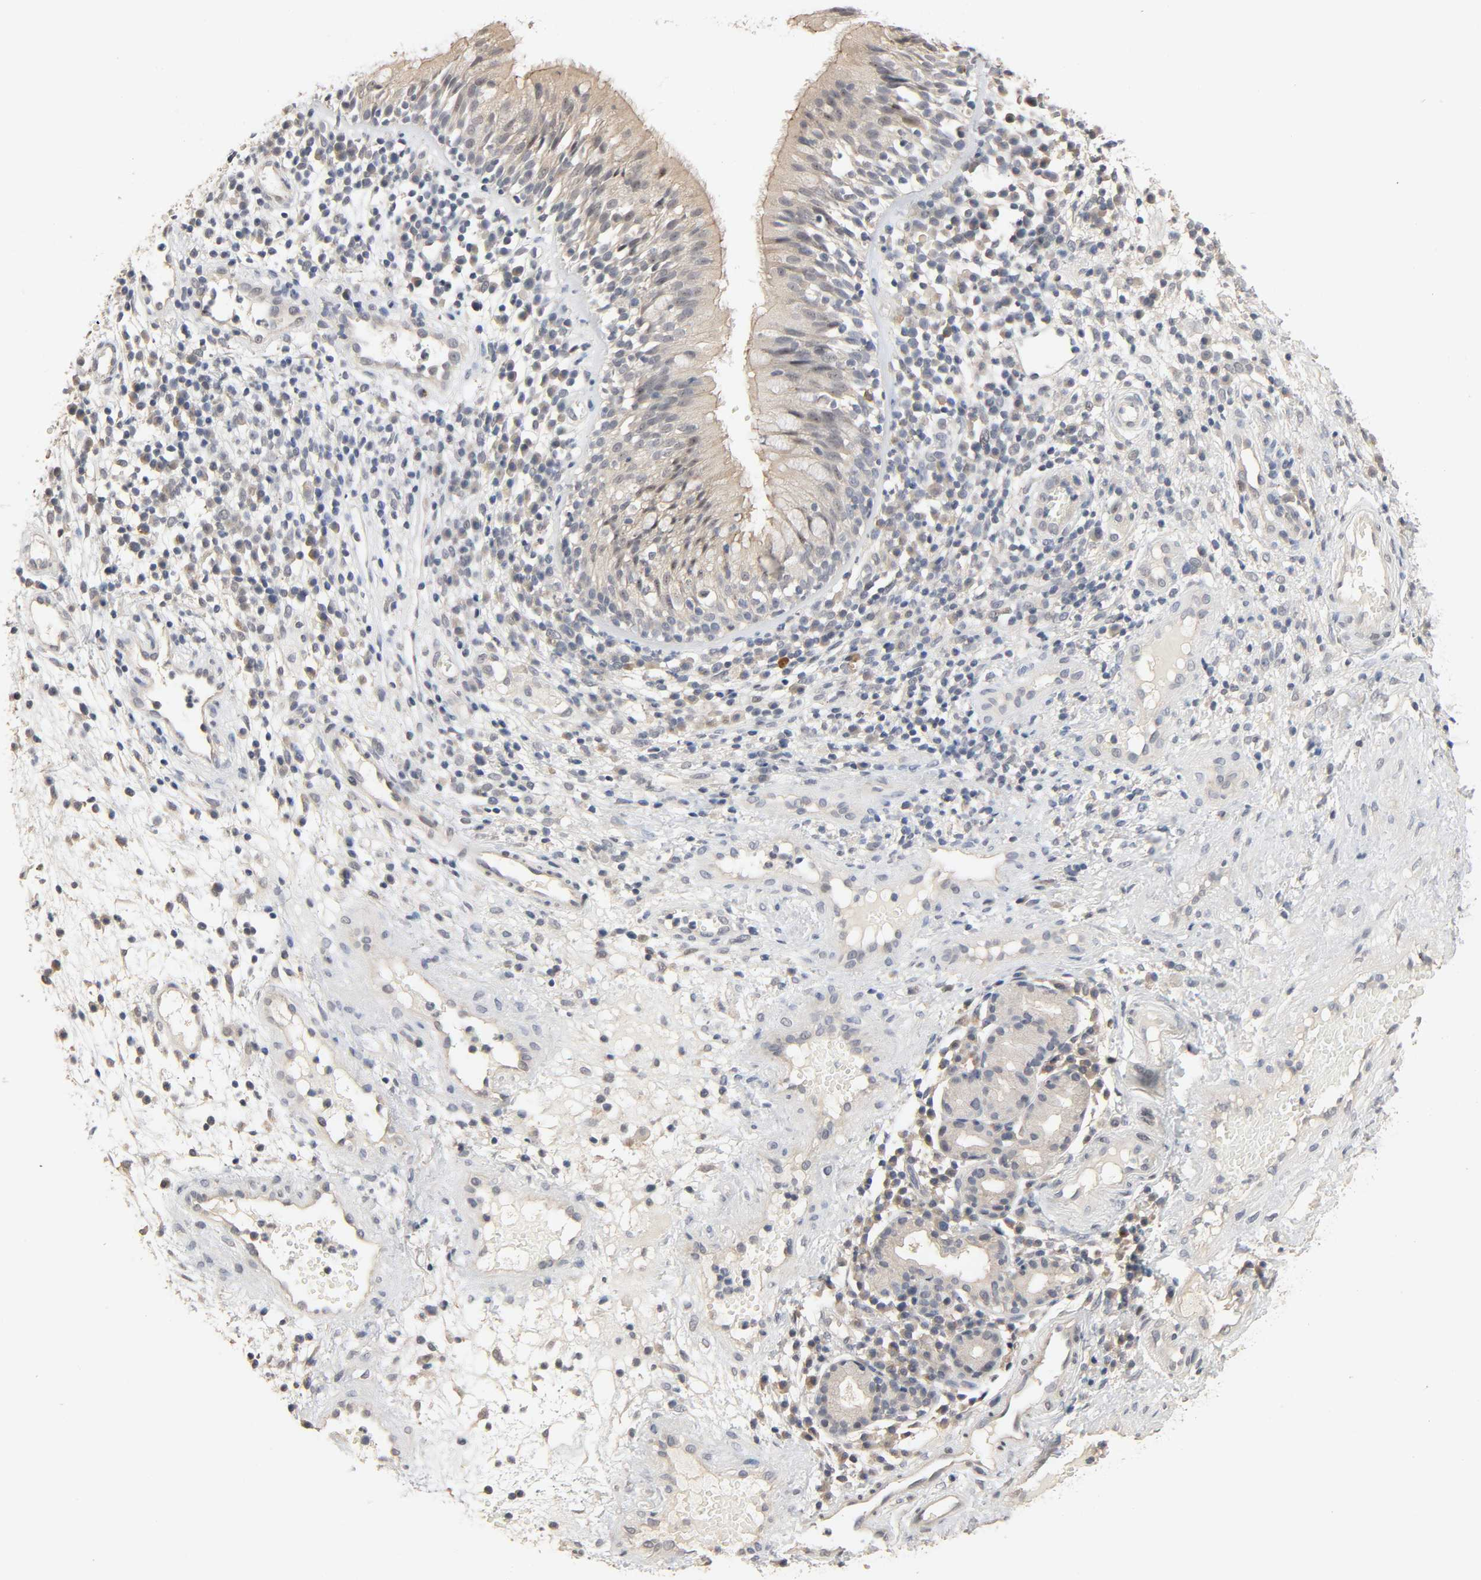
{"staining": {"intensity": "weak", "quantity": "25%-75%", "location": "cytoplasmic/membranous"}, "tissue": "nasopharynx", "cell_type": "Respiratory epithelial cells", "image_type": "normal", "snomed": [{"axis": "morphology", "description": "Normal tissue, NOS"}, {"axis": "morphology", "description": "Inflammation, NOS"}, {"axis": "morphology", "description": "Malignant melanoma, Metastatic site"}, {"axis": "topography", "description": "Nasopharynx"}], "caption": "Nasopharynx stained with a brown dye reveals weak cytoplasmic/membranous positive expression in about 25%-75% of respiratory epithelial cells.", "gene": "MAGEA8", "patient": {"sex": "female", "age": 55}}